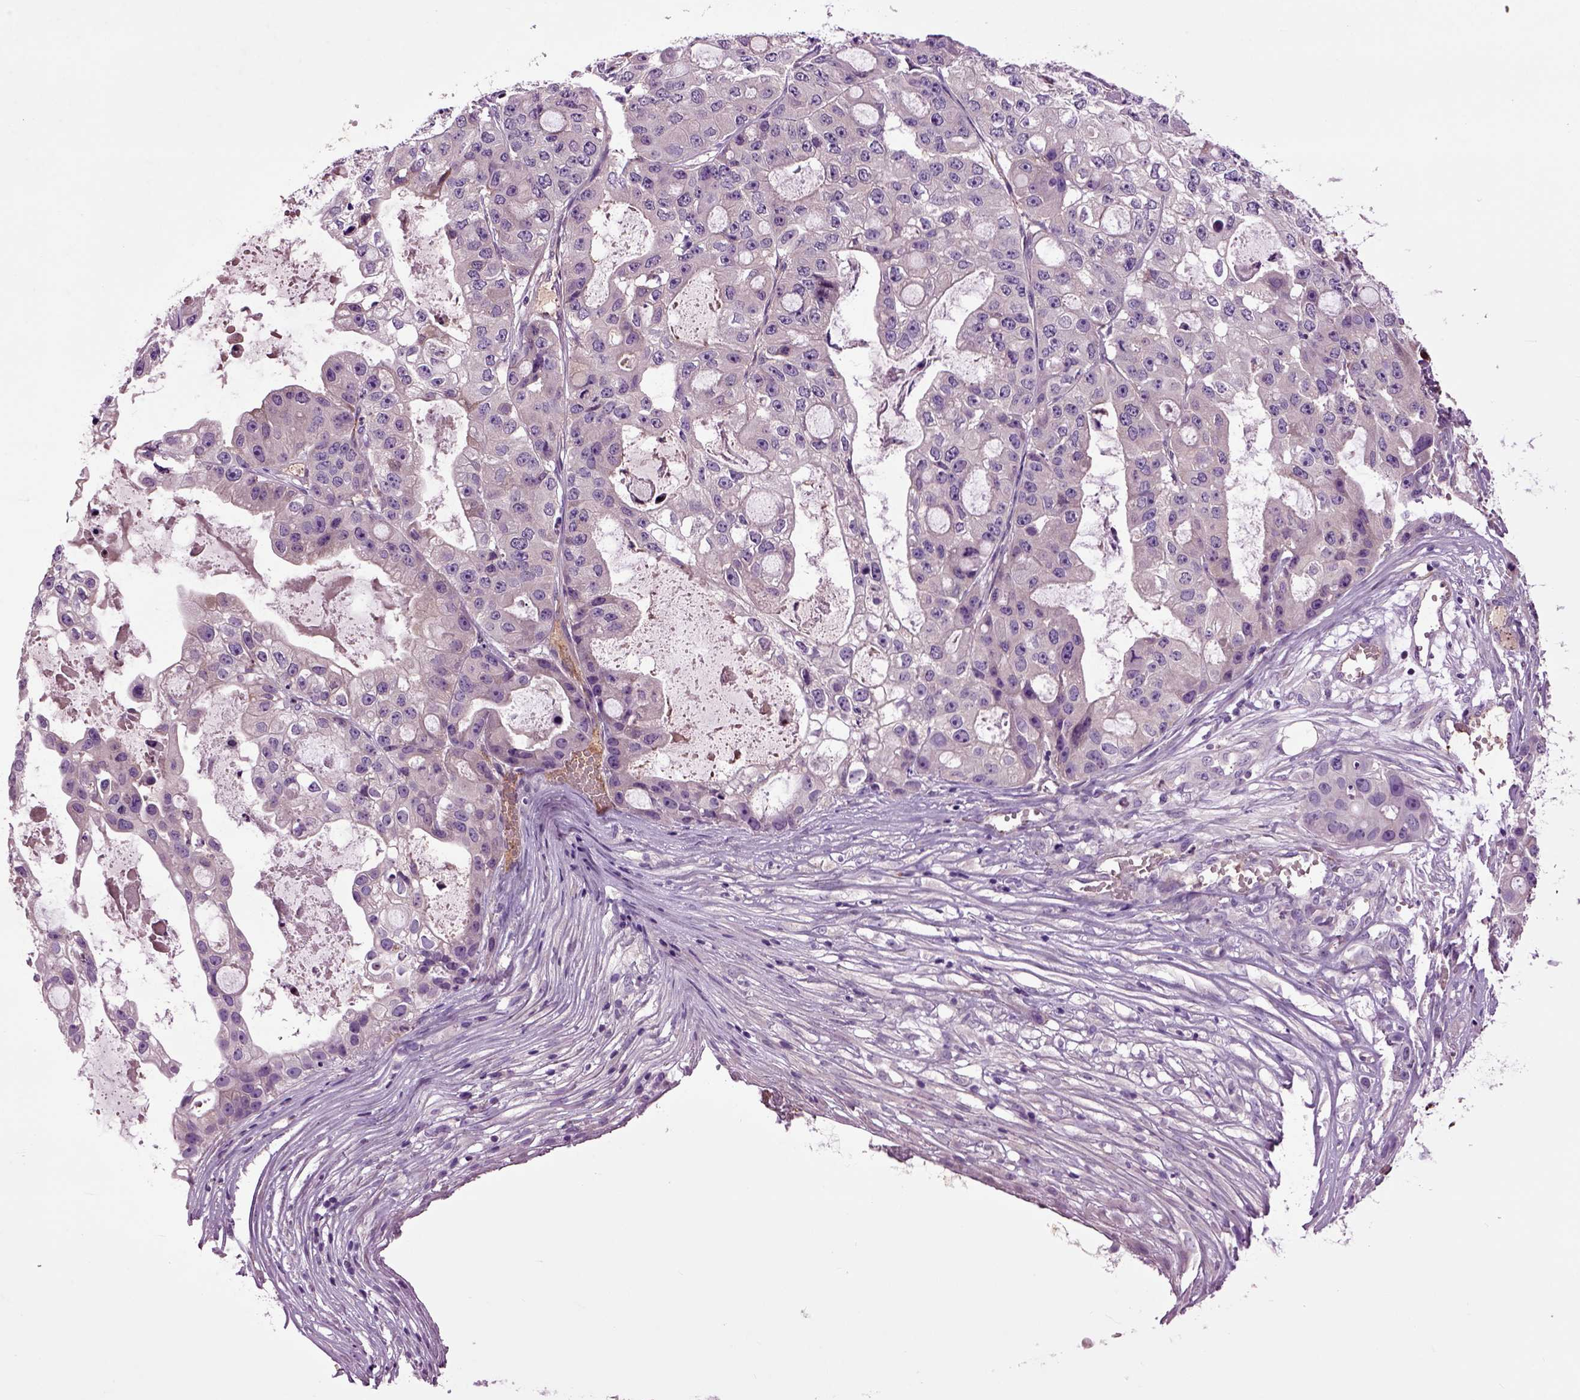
{"staining": {"intensity": "negative", "quantity": "none", "location": "none"}, "tissue": "ovarian cancer", "cell_type": "Tumor cells", "image_type": "cancer", "snomed": [{"axis": "morphology", "description": "Cystadenocarcinoma, serous, NOS"}, {"axis": "topography", "description": "Ovary"}], "caption": "A histopathology image of human ovarian cancer (serous cystadenocarcinoma) is negative for staining in tumor cells. (Stains: DAB (3,3'-diaminobenzidine) immunohistochemistry (IHC) with hematoxylin counter stain, Microscopy: brightfield microscopy at high magnification).", "gene": "SPON1", "patient": {"sex": "female", "age": 56}}